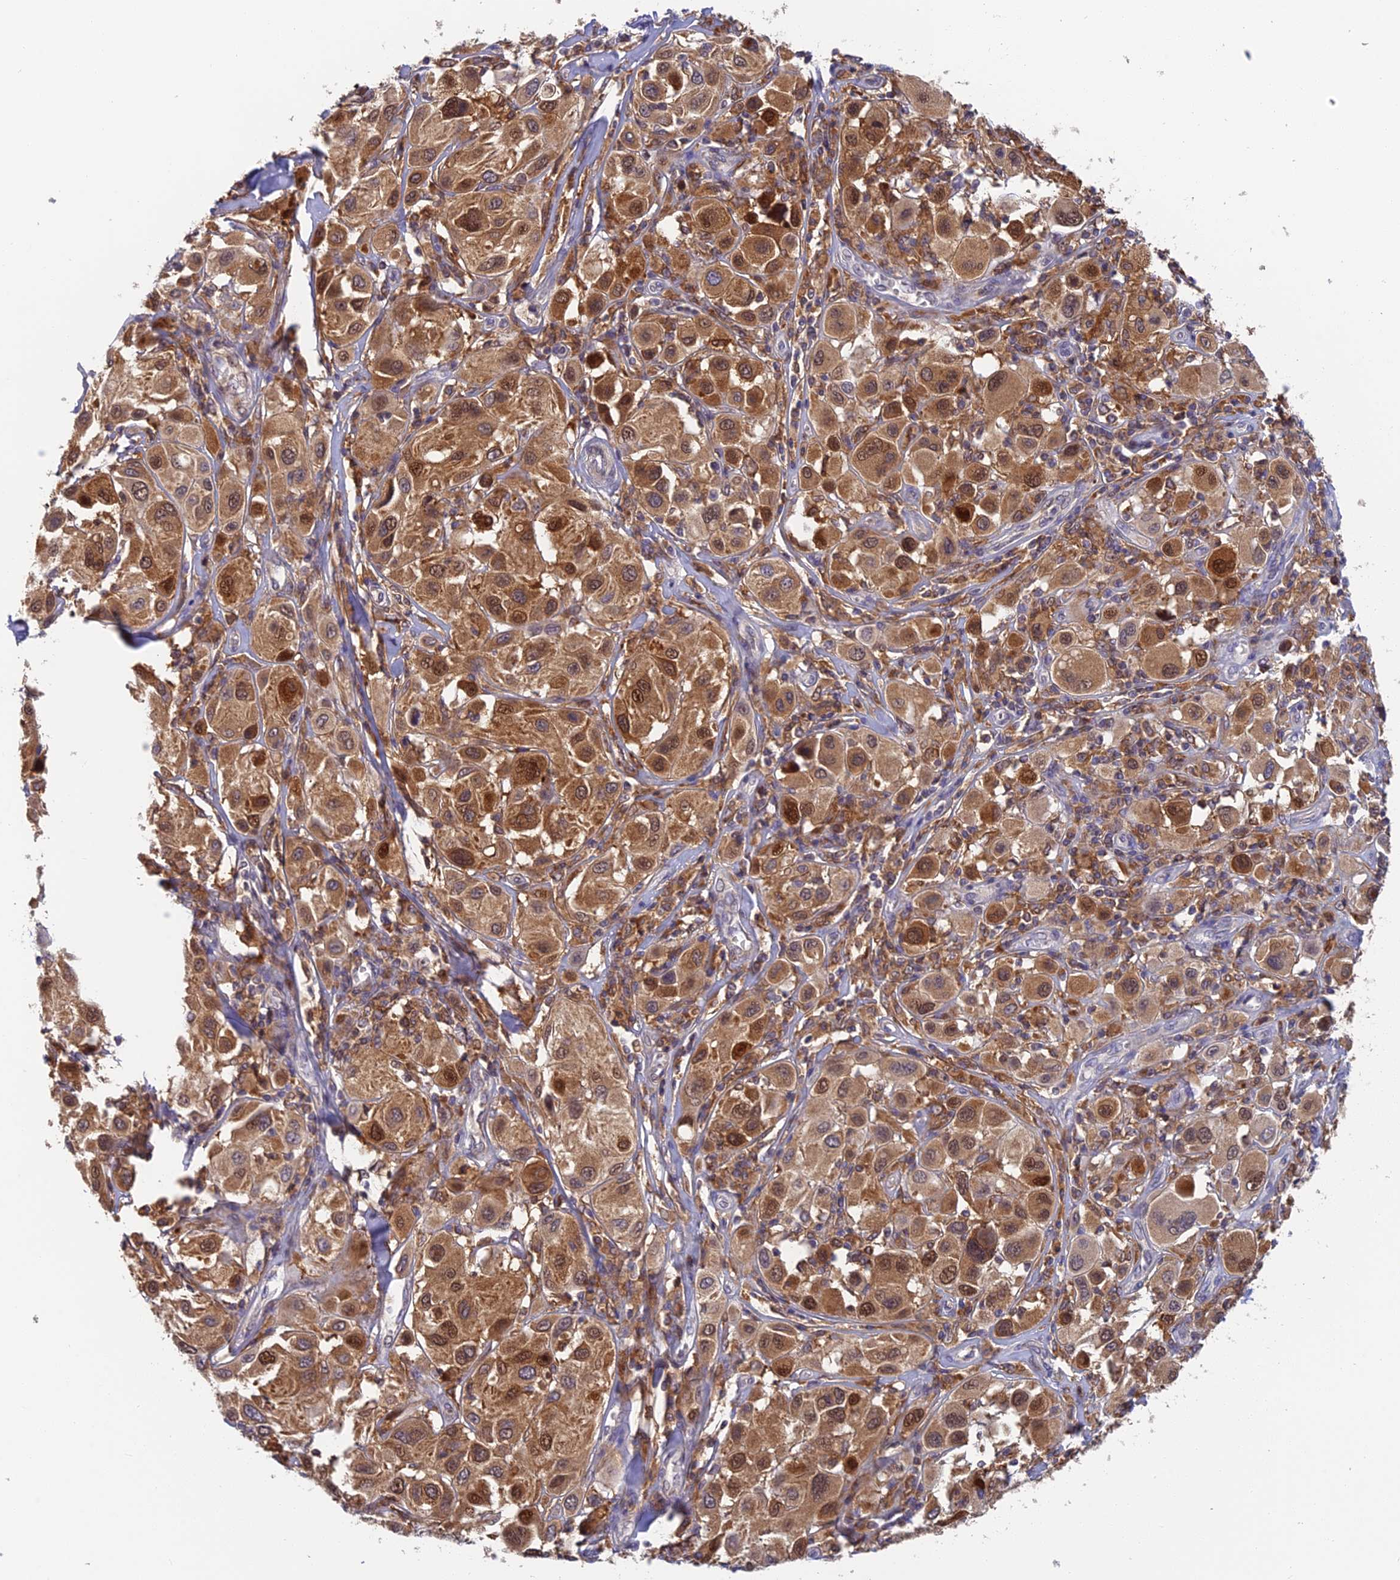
{"staining": {"intensity": "moderate", "quantity": ">75%", "location": "cytoplasmic/membranous,nuclear"}, "tissue": "melanoma", "cell_type": "Tumor cells", "image_type": "cancer", "snomed": [{"axis": "morphology", "description": "Malignant melanoma, Metastatic site"}, {"axis": "topography", "description": "Skin"}], "caption": "The histopathology image shows immunohistochemical staining of melanoma. There is moderate cytoplasmic/membranous and nuclear expression is identified in approximately >75% of tumor cells.", "gene": "IPO5", "patient": {"sex": "male", "age": 41}}